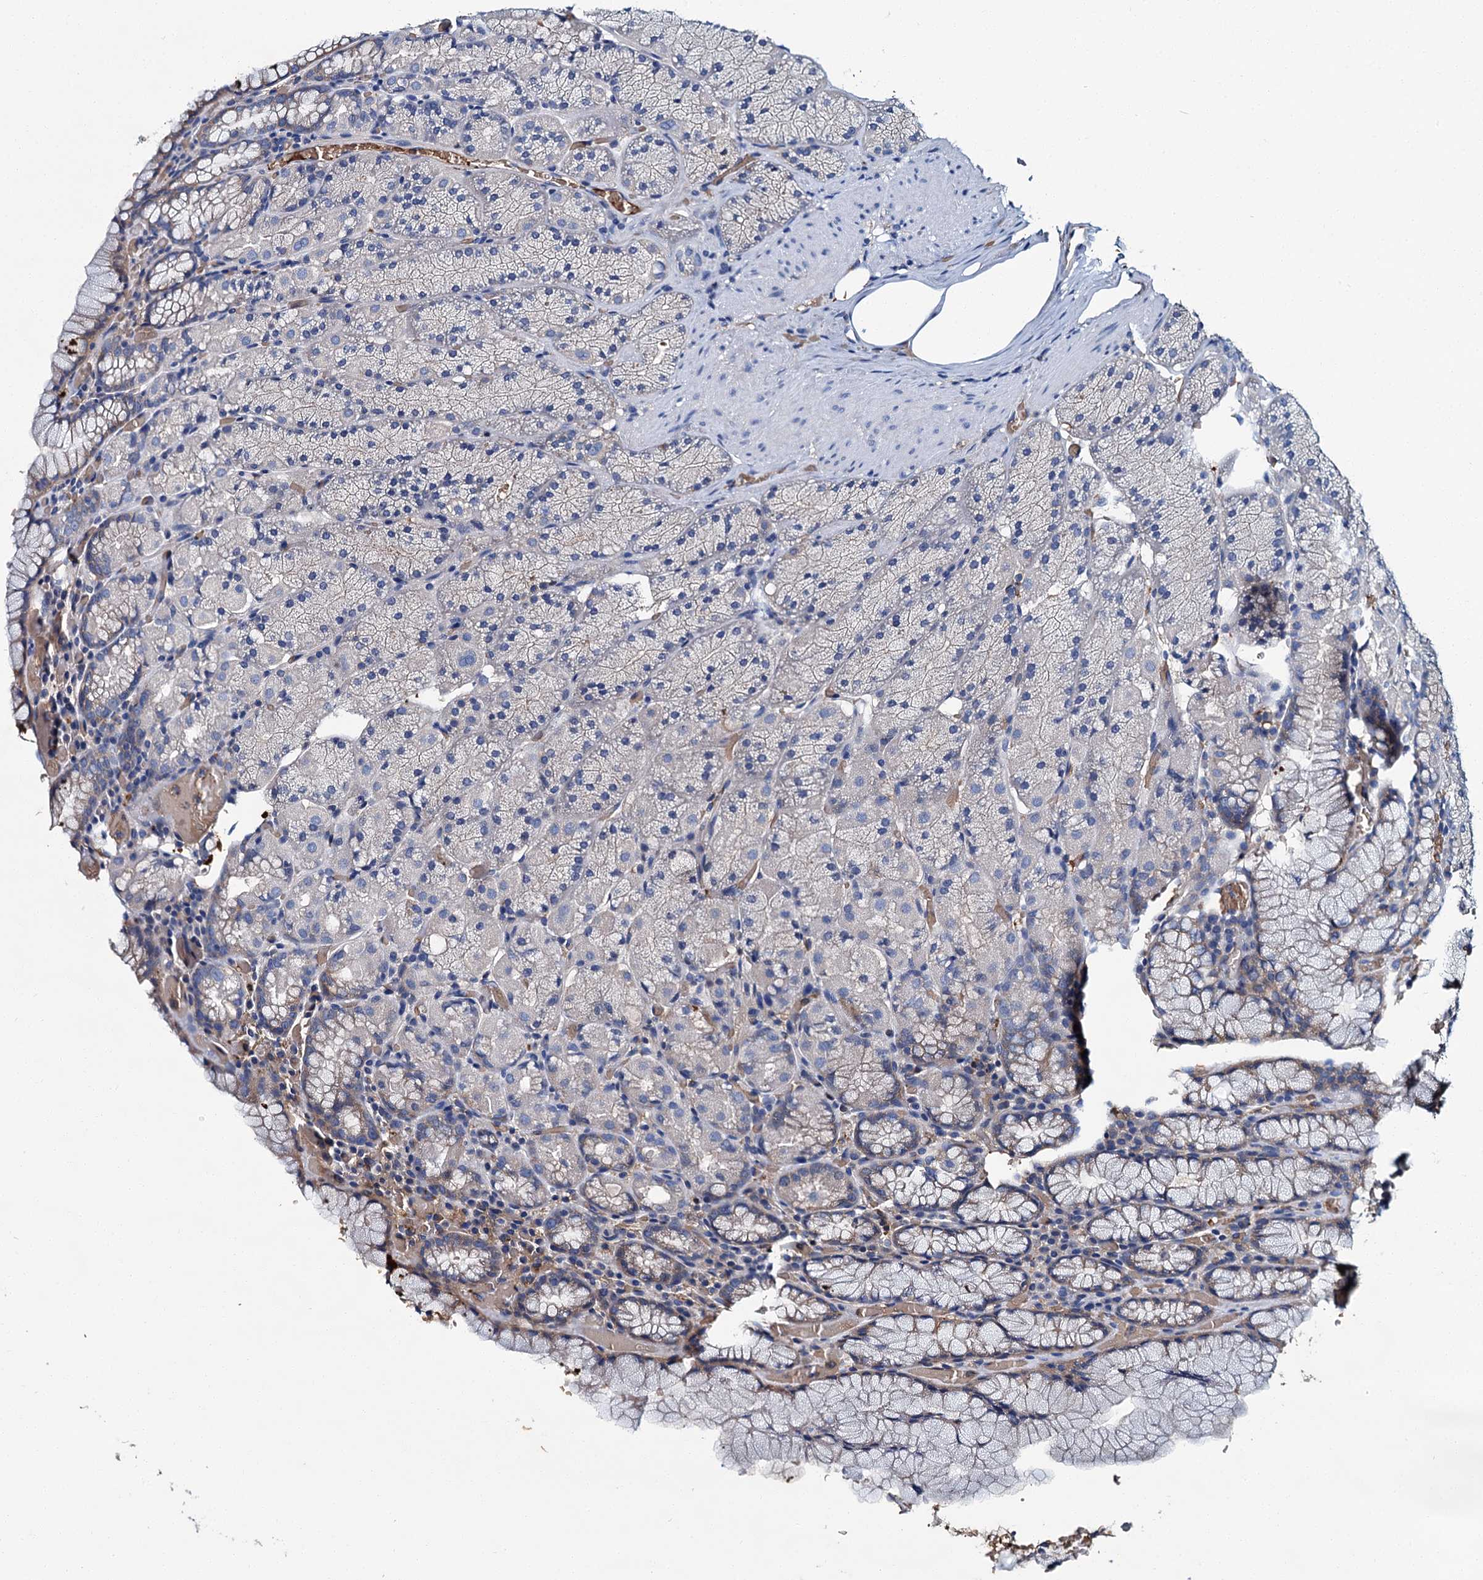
{"staining": {"intensity": "weak", "quantity": "<25%", "location": "cytoplasmic/membranous"}, "tissue": "stomach", "cell_type": "Glandular cells", "image_type": "normal", "snomed": [{"axis": "morphology", "description": "Normal tissue, NOS"}, {"axis": "topography", "description": "Stomach, upper"}, {"axis": "topography", "description": "Stomach, lower"}], "caption": "Glandular cells show no significant expression in benign stomach. The staining was performed using DAB to visualize the protein expression in brown, while the nuclei were stained in blue with hematoxylin (Magnification: 20x).", "gene": "ATG2A", "patient": {"sex": "male", "age": 80}}